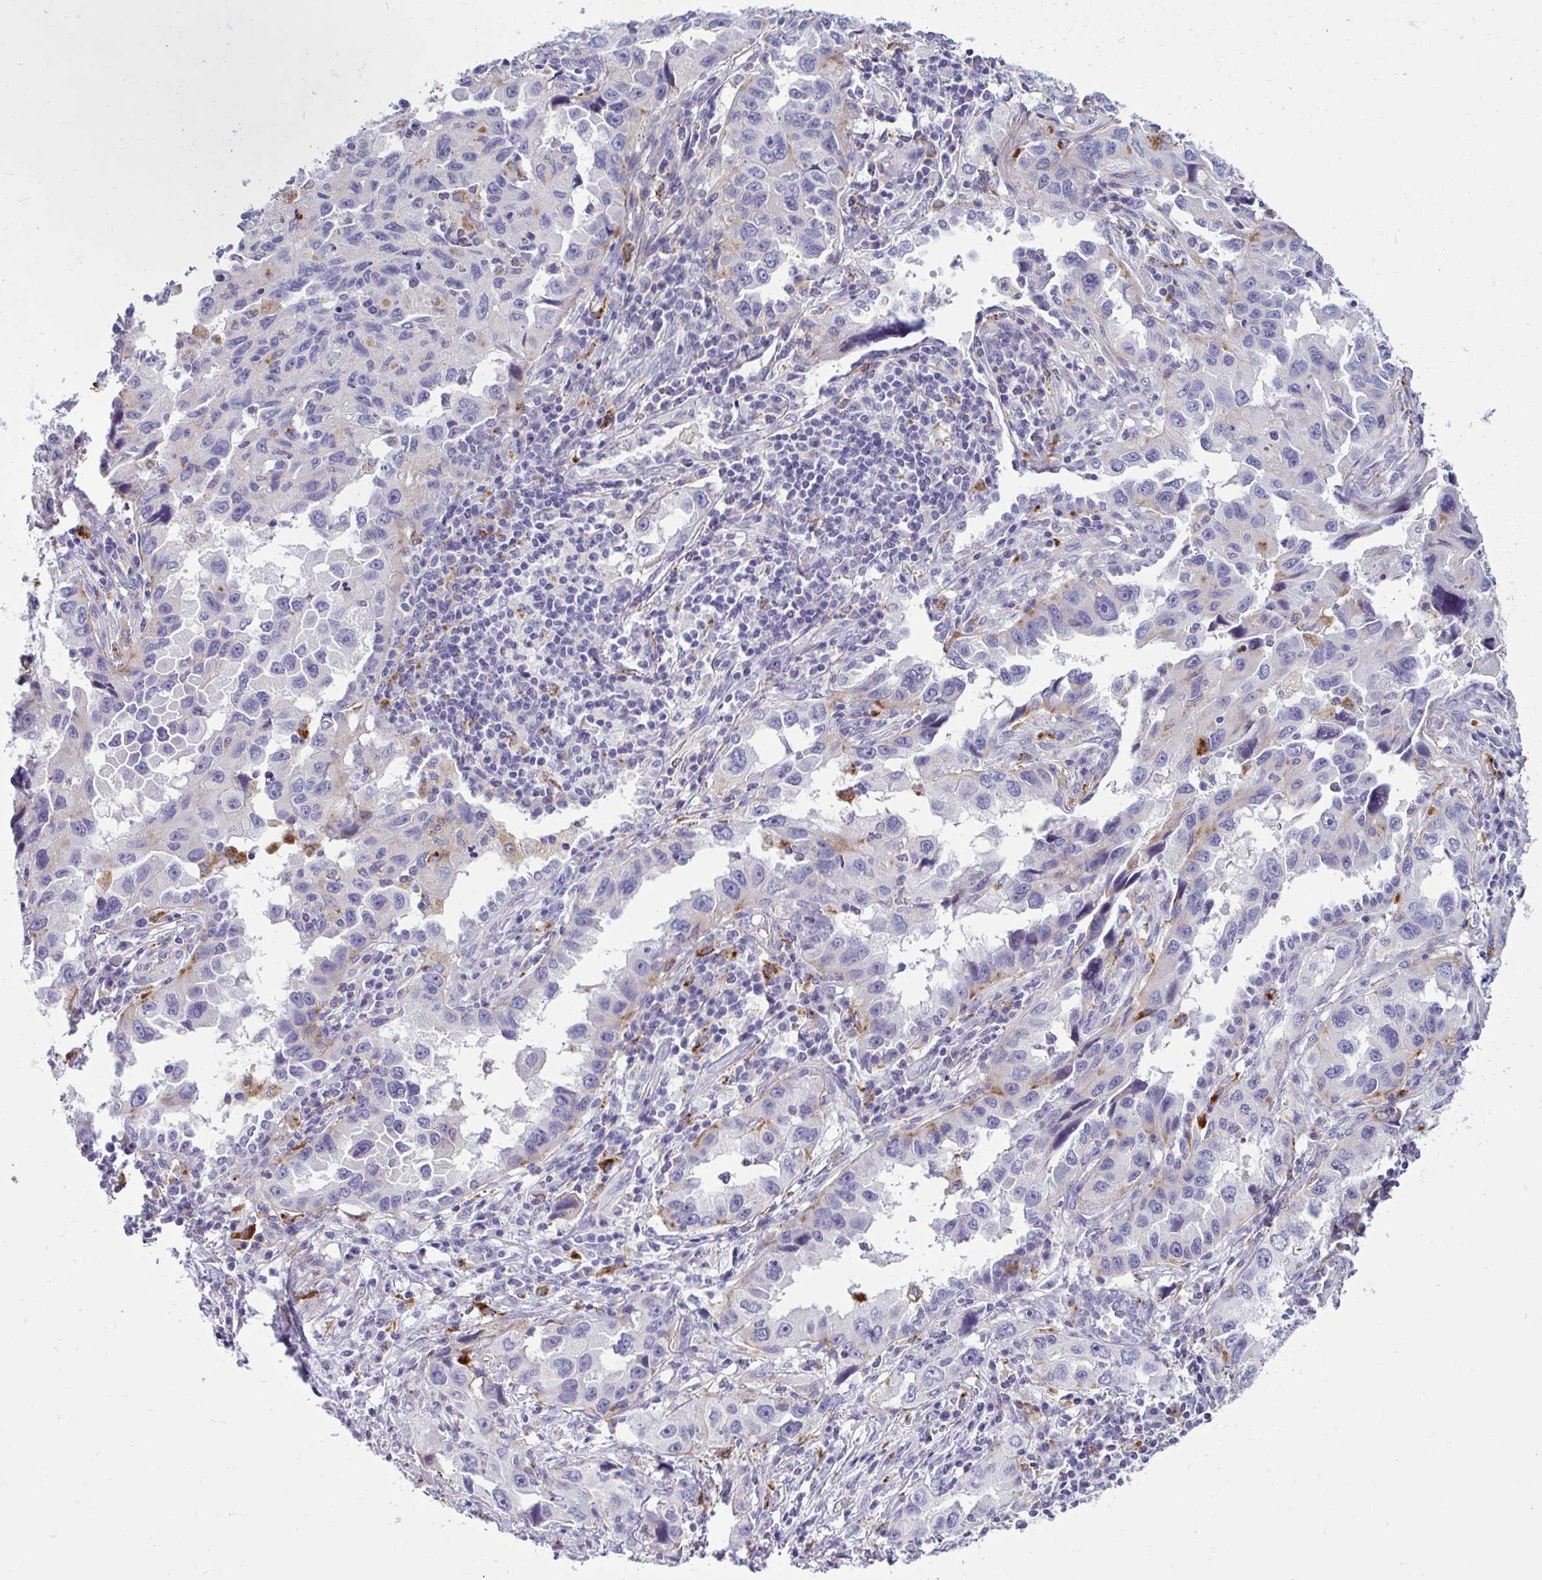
{"staining": {"intensity": "negative", "quantity": "none", "location": "none"}, "tissue": "lung cancer", "cell_type": "Tumor cells", "image_type": "cancer", "snomed": [{"axis": "morphology", "description": "Adenocarcinoma, NOS"}, {"axis": "topography", "description": "Lung"}], "caption": "Micrograph shows no significant protein staining in tumor cells of adenocarcinoma (lung).", "gene": "CTSZ", "patient": {"sex": "female", "age": 73}}